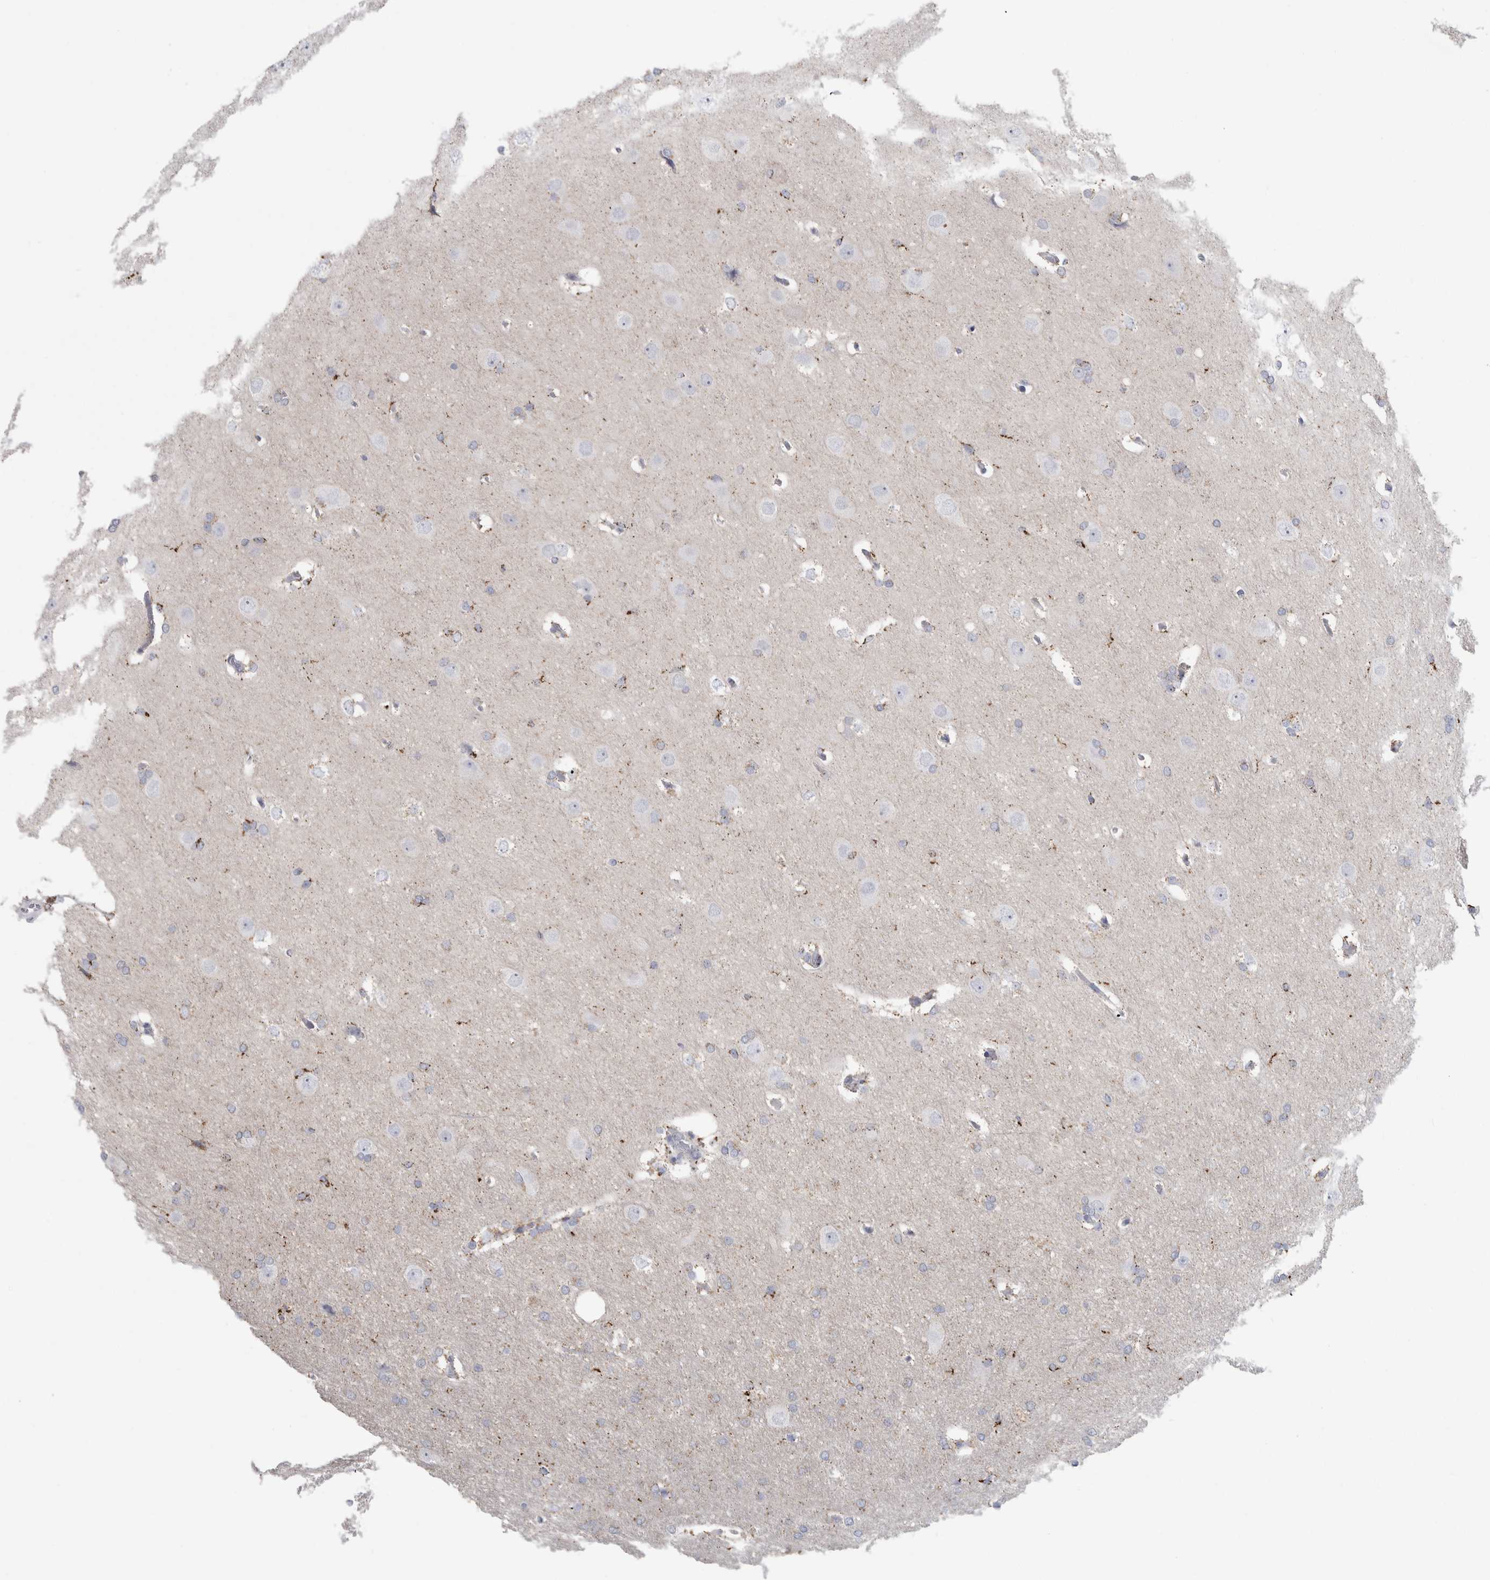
{"staining": {"intensity": "weak", "quantity": "<25%", "location": "cytoplasmic/membranous"}, "tissue": "glioma", "cell_type": "Tumor cells", "image_type": "cancer", "snomed": [{"axis": "morphology", "description": "Glioma, malignant, Low grade"}, {"axis": "topography", "description": "Brain"}], "caption": "Immunohistochemistry (IHC) histopathology image of low-grade glioma (malignant) stained for a protein (brown), which shows no staining in tumor cells.", "gene": "GATM", "patient": {"sex": "female", "age": 37}}